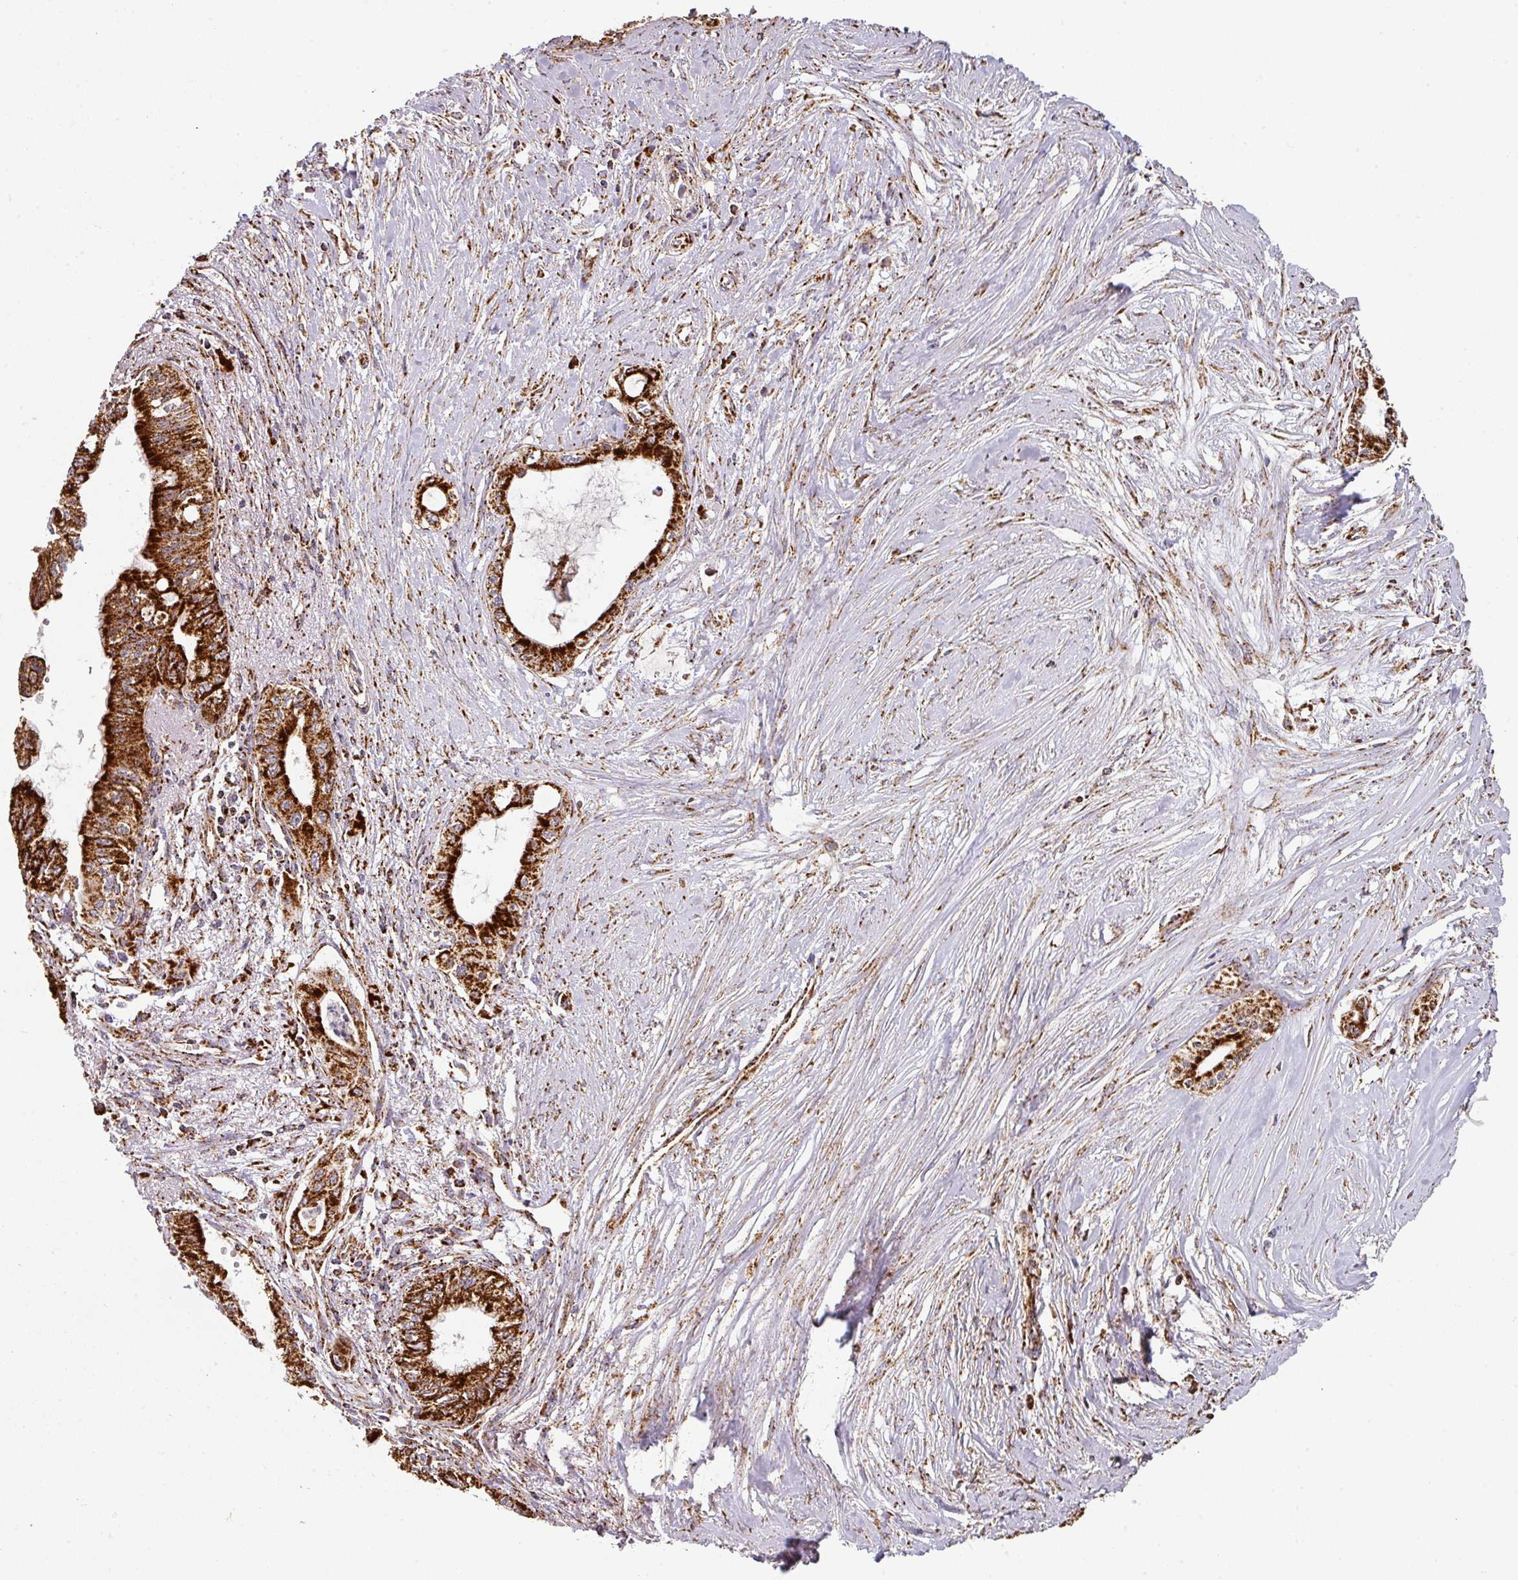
{"staining": {"intensity": "strong", "quantity": ">75%", "location": "cytoplasmic/membranous"}, "tissue": "pancreatic cancer", "cell_type": "Tumor cells", "image_type": "cancer", "snomed": [{"axis": "morphology", "description": "Adenocarcinoma, NOS"}, {"axis": "topography", "description": "Pancreas"}], "caption": "Tumor cells display strong cytoplasmic/membranous staining in approximately >75% of cells in pancreatic adenocarcinoma.", "gene": "TRAP1", "patient": {"sex": "male", "age": 71}}